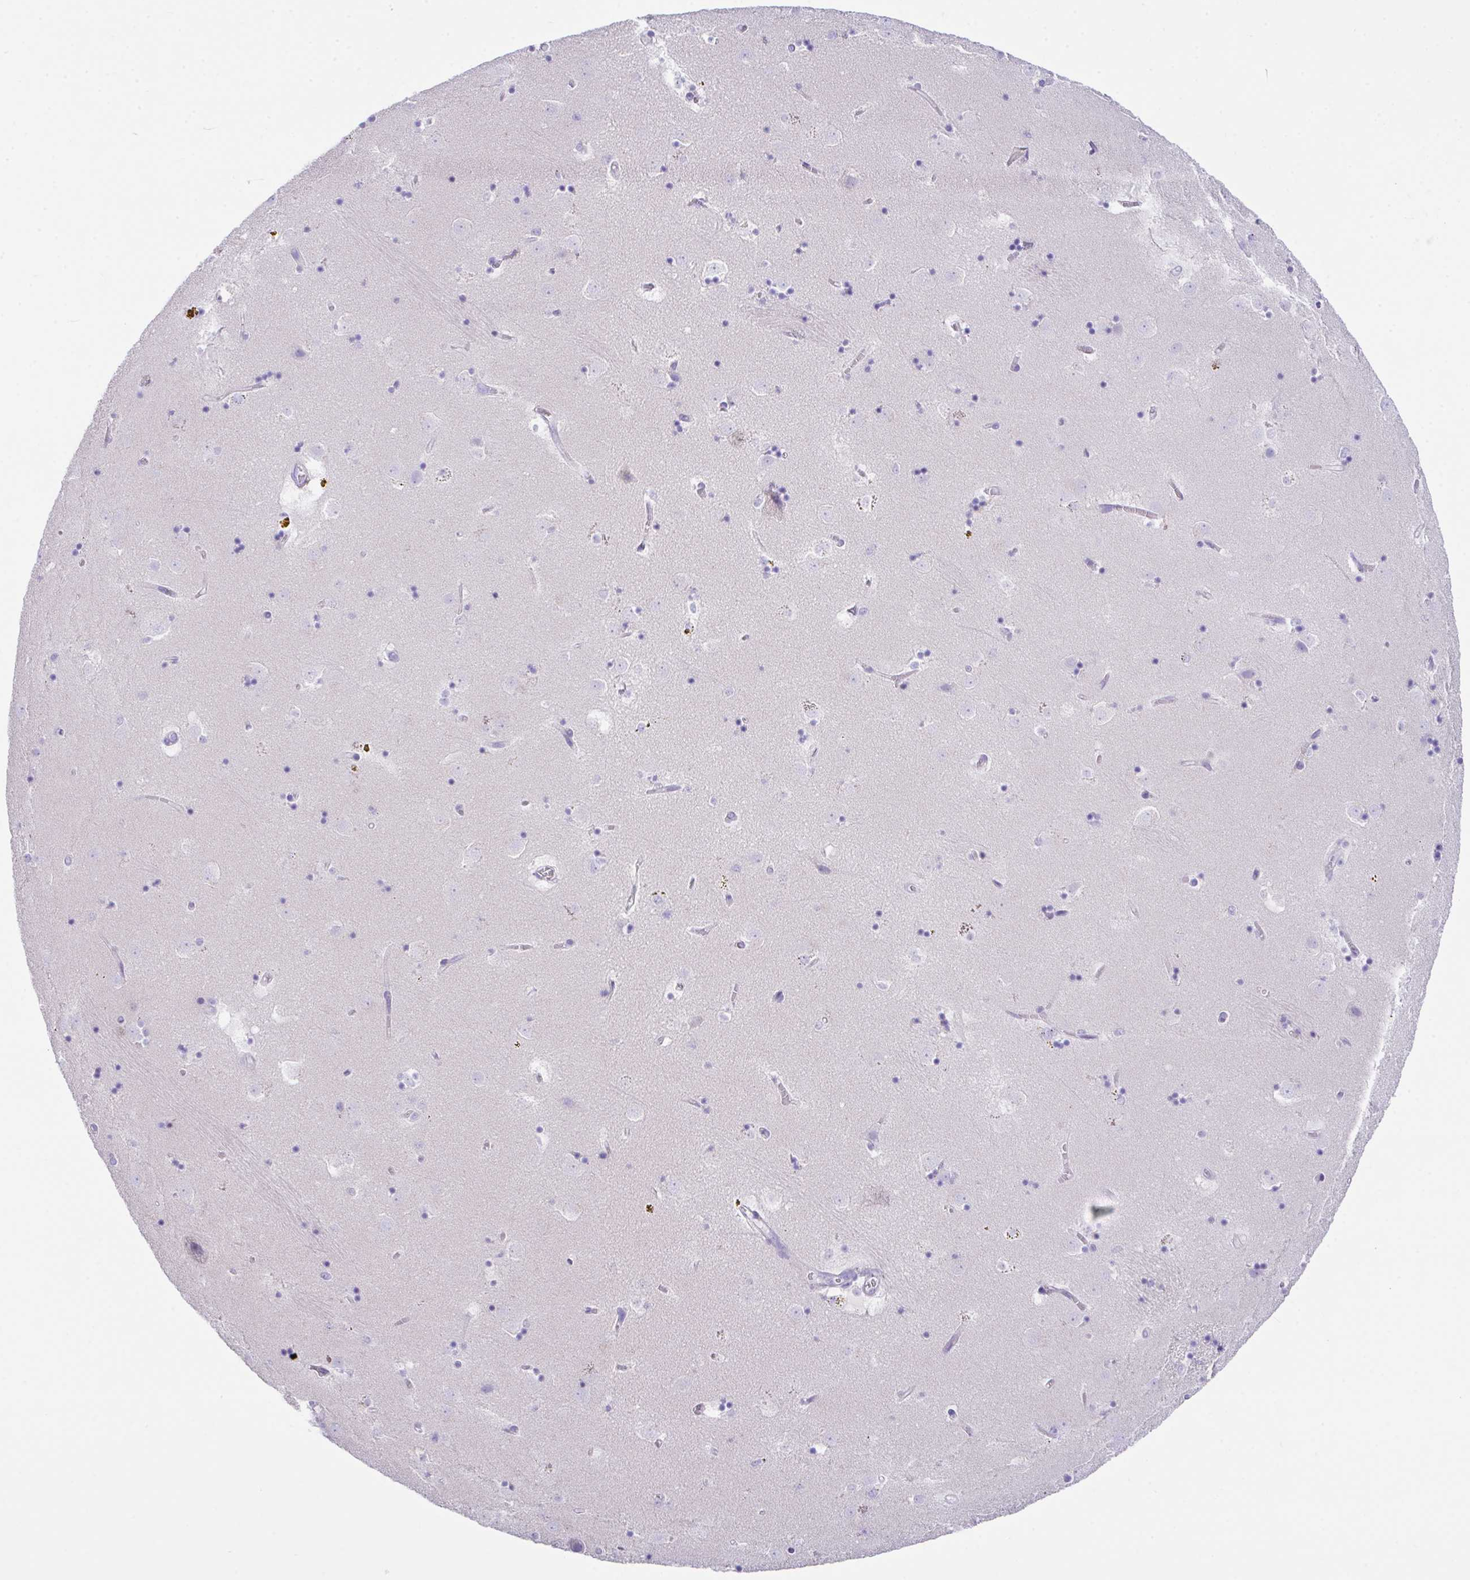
{"staining": {"intensity": "negative", "quantity": "none", "location": "none"}, "tissue": "caudate", "cell_type": "Glial cells", "image_type": "normal", "snomed": [{"axis": "morphology", "description": "Normal tissue, NOS"}, {"axis": "topography", "description": "Lateral ventricle wall"}], "caption": "Human caudate stained for a protein using immunohistochemistry (IHC) displays no expression in glial cells.", "gene": "SLC16A6", "patient": {"sex": "male", "age": 58}}